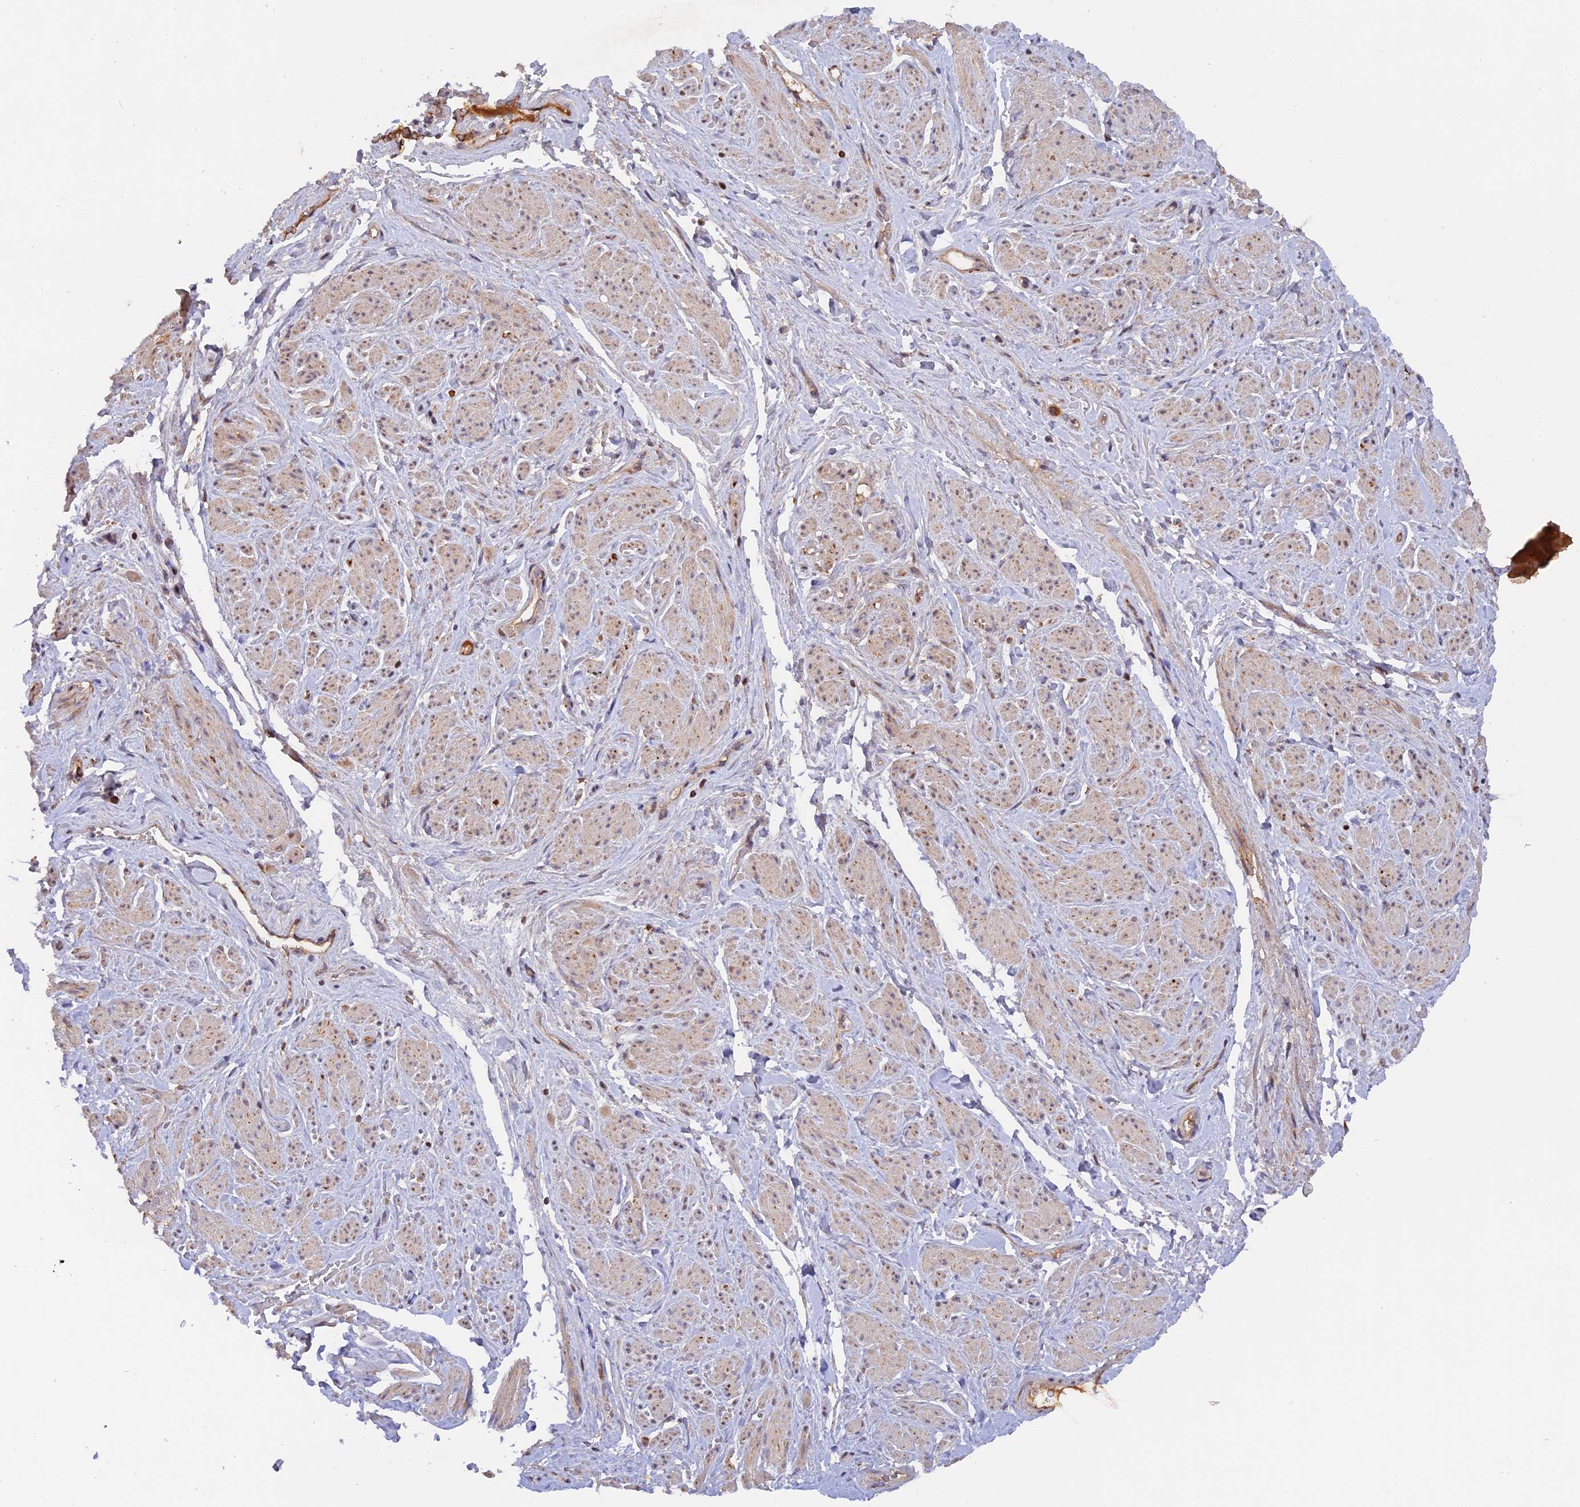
{"staining": {"intensity": "weak", "quantity": "25%-75%", "location": "cytoplasmic/membranous"}, "tissue": "smooth muscle", "cell_type": "Smooth muscle cells", "image_type": "normal", "snomed": [{"axis": "morphology", "description": "Normal tissue, NOS"}, {"axis": "topography", "description": "Smooth muscle"}, {"axis": "topography", "description": "Peripheral nerve tissue"}], "caption": "Weak cytoplasmic/membranous protein positivity is identified in about 25%-75% of smooth muscle cells in smooth muscle.", "gene": "MPV17L", "patient": {"sex": "male", "age": 69}}